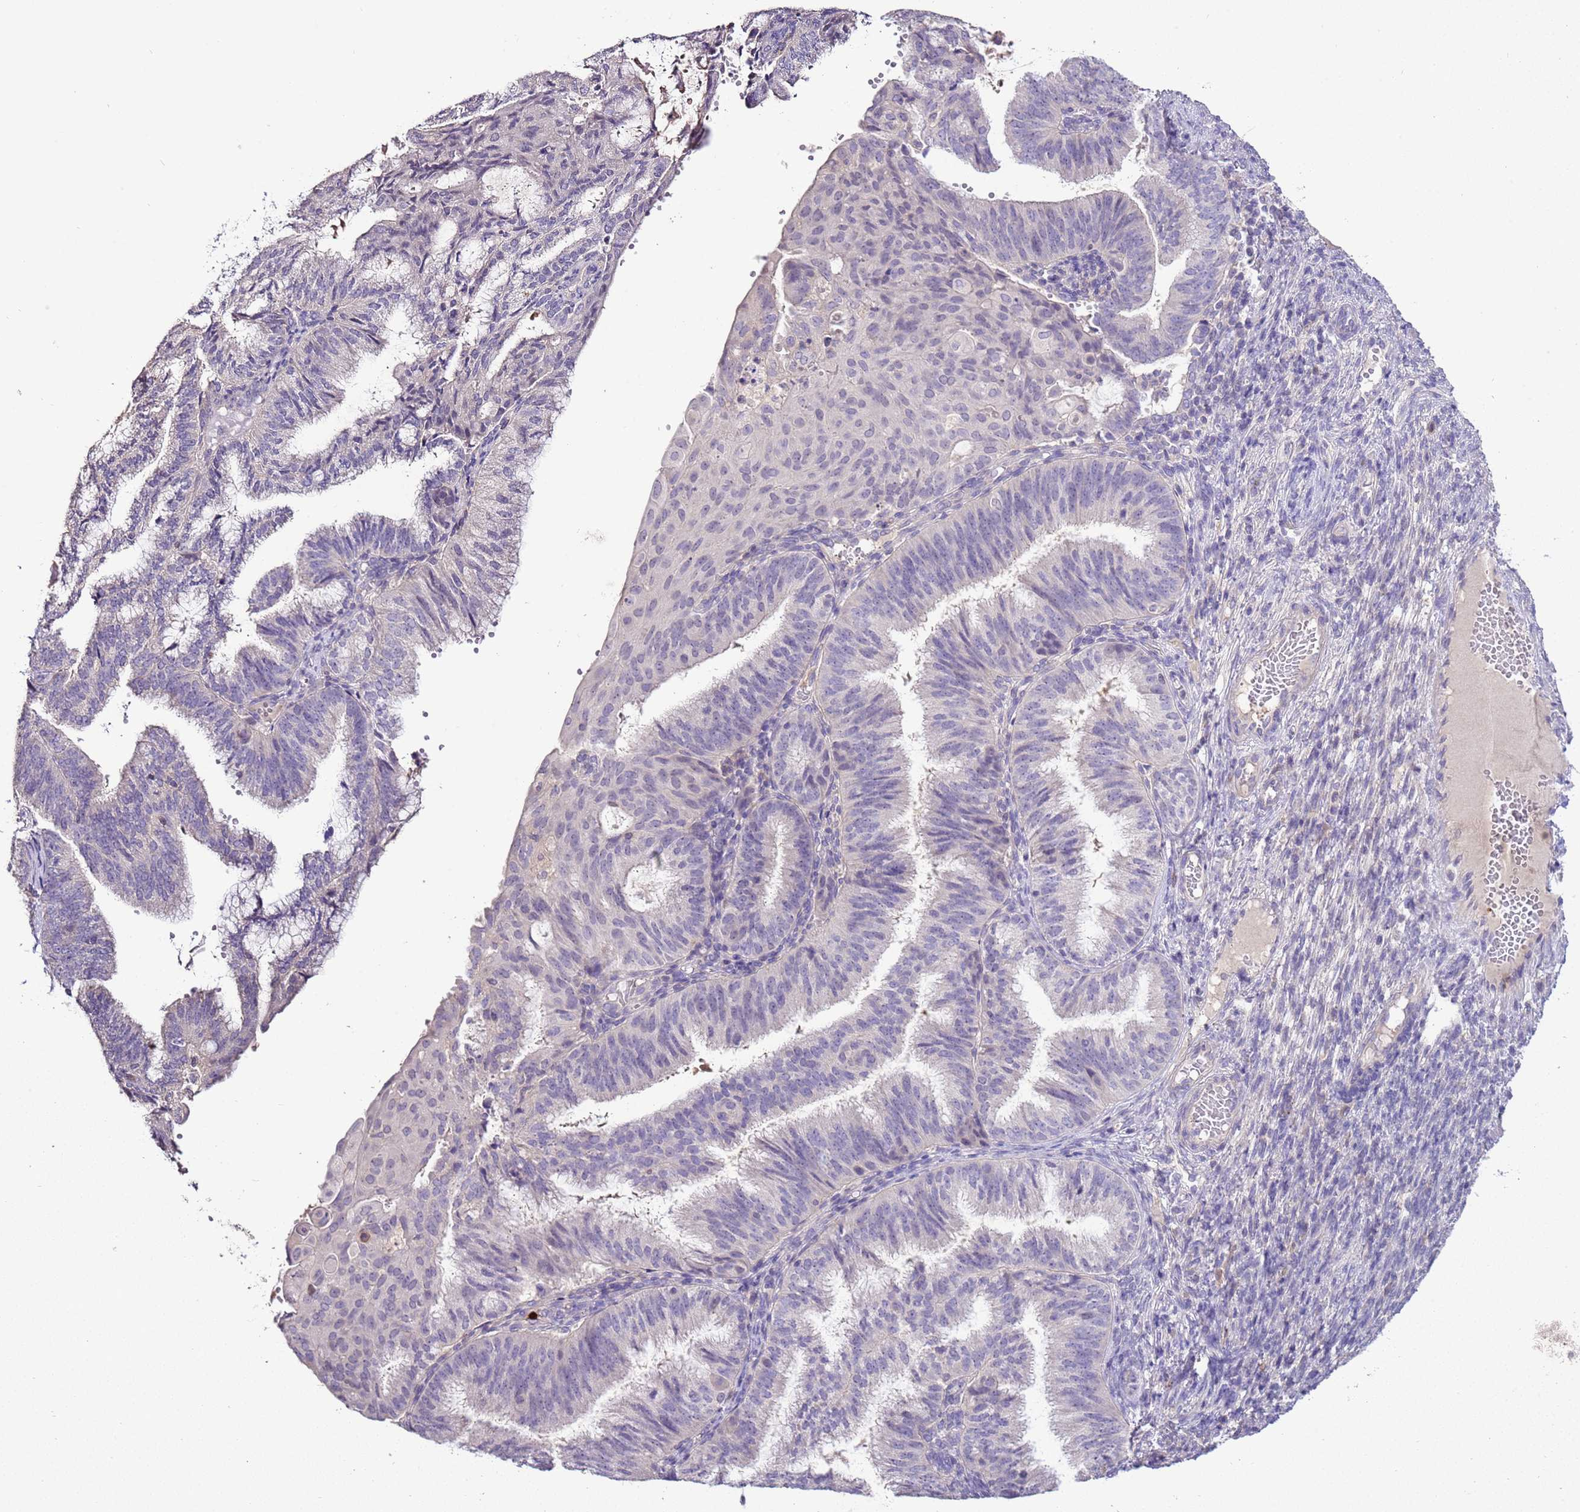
{"staining": {"intensity": "negative", "quantity": "none", "location": "none"}, "tissue": "endometrial cancer", "cell_type": "Tumor cells", "image_type": "cancer", "snomed": [{"axis": "morphology", "description": "Adenocarcinoma, NOS"}, {"axis": "topography", "description": "Endometrium"}], "caption": "A micrograph of endometrial cancer (adenocarcinoma) stained for a protein exhibits no brown staining in tumor cells.", "gene": "IL2RG", "patient": {"sex": "female", "age": 49}}